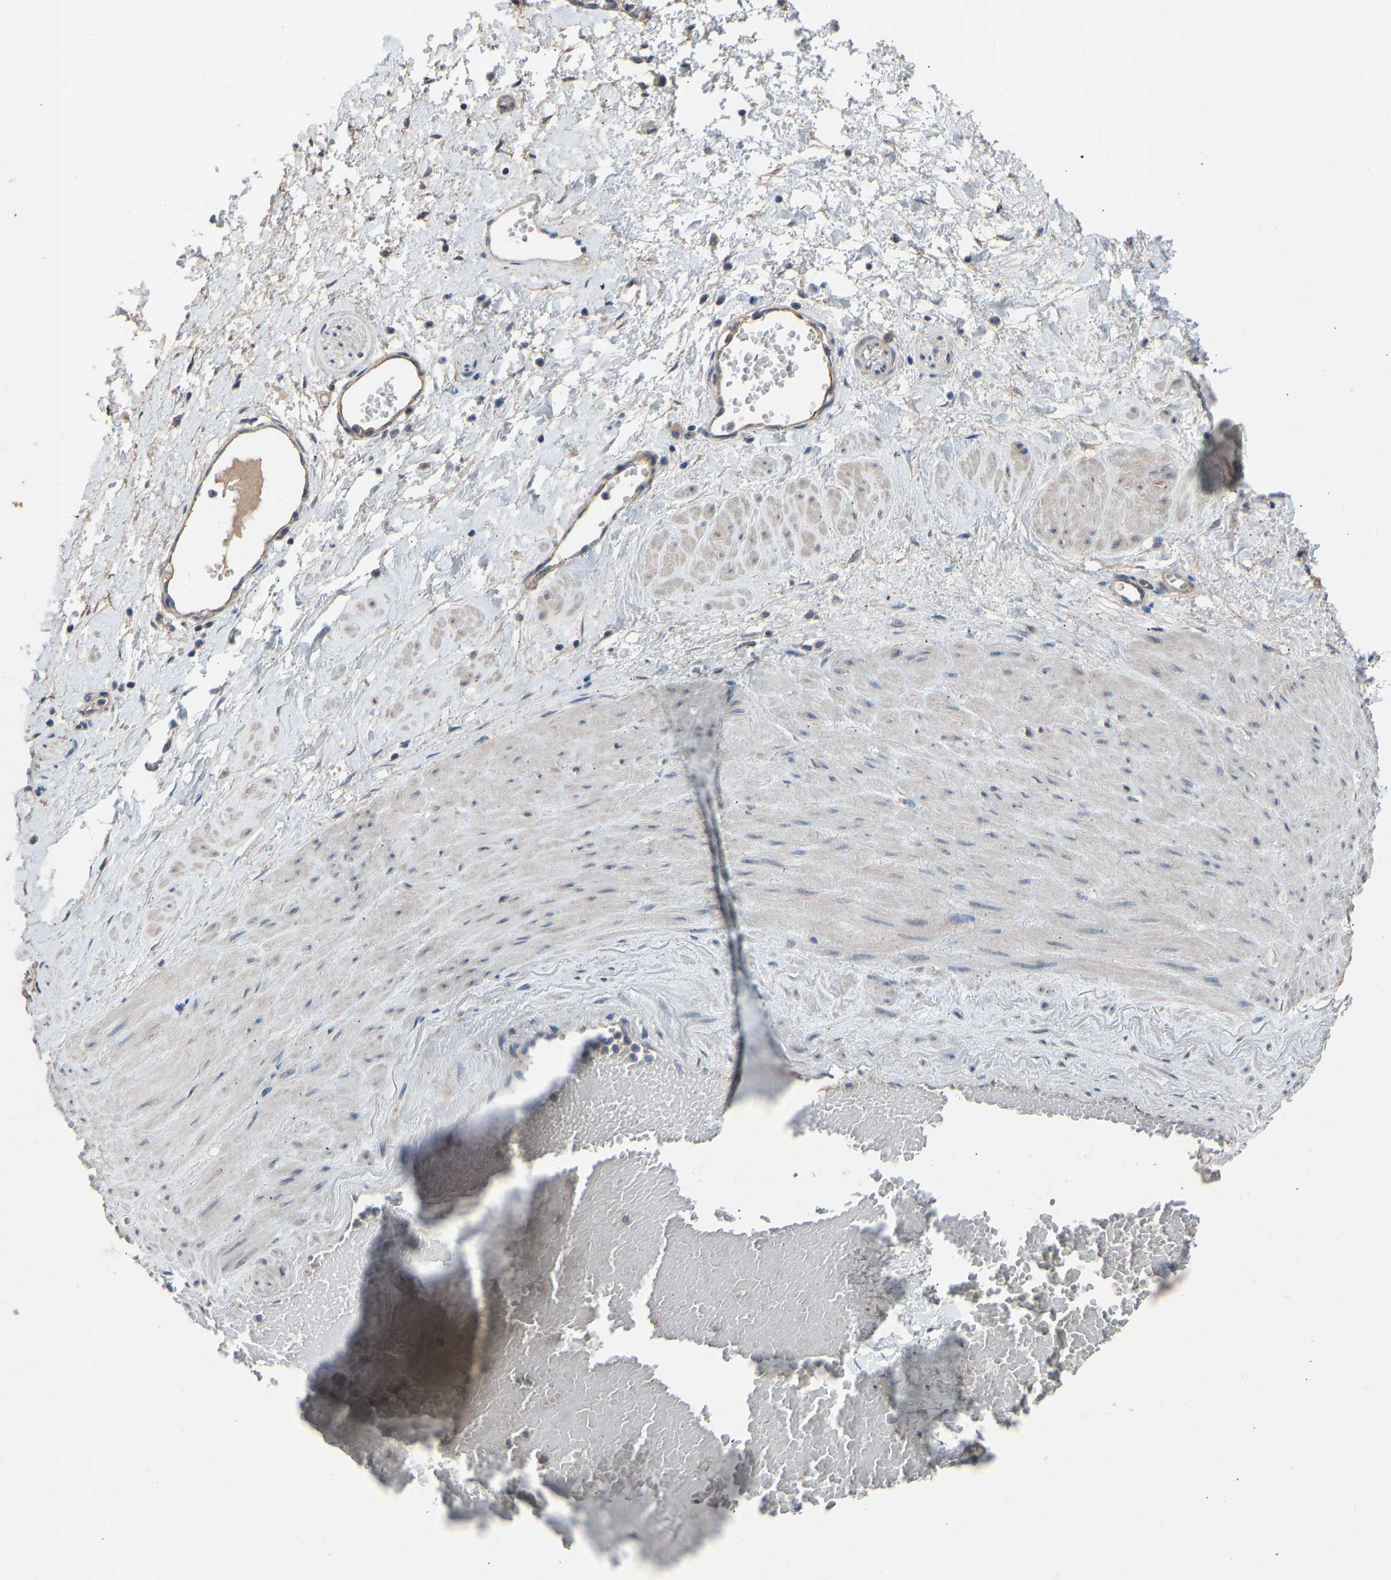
{"staining": {"intensity": "weak", "quantity": ">75%", "location": "cytoplasmic/membranous"}, "tissue": "adipose tissue", "cell_type": "Adipocytes", "image_type": "normal", "snomed": [{"axis": "morphology", "description": "Normal tissue, NOS"}, {"axis": "topography", "description": "Soft tissue"}, {"axis": "topography", "description": "Vascular tissue"}], "caption": "Immunohistochemistry micrograph of normal human adipose tissue stained for a protein (brown), which displays low levels of weak cytoplasmic/membranous expression in about >75% of adipocytes.", "gene": "TGFBR3", "patient": {"sex": "female", "age": 35}}